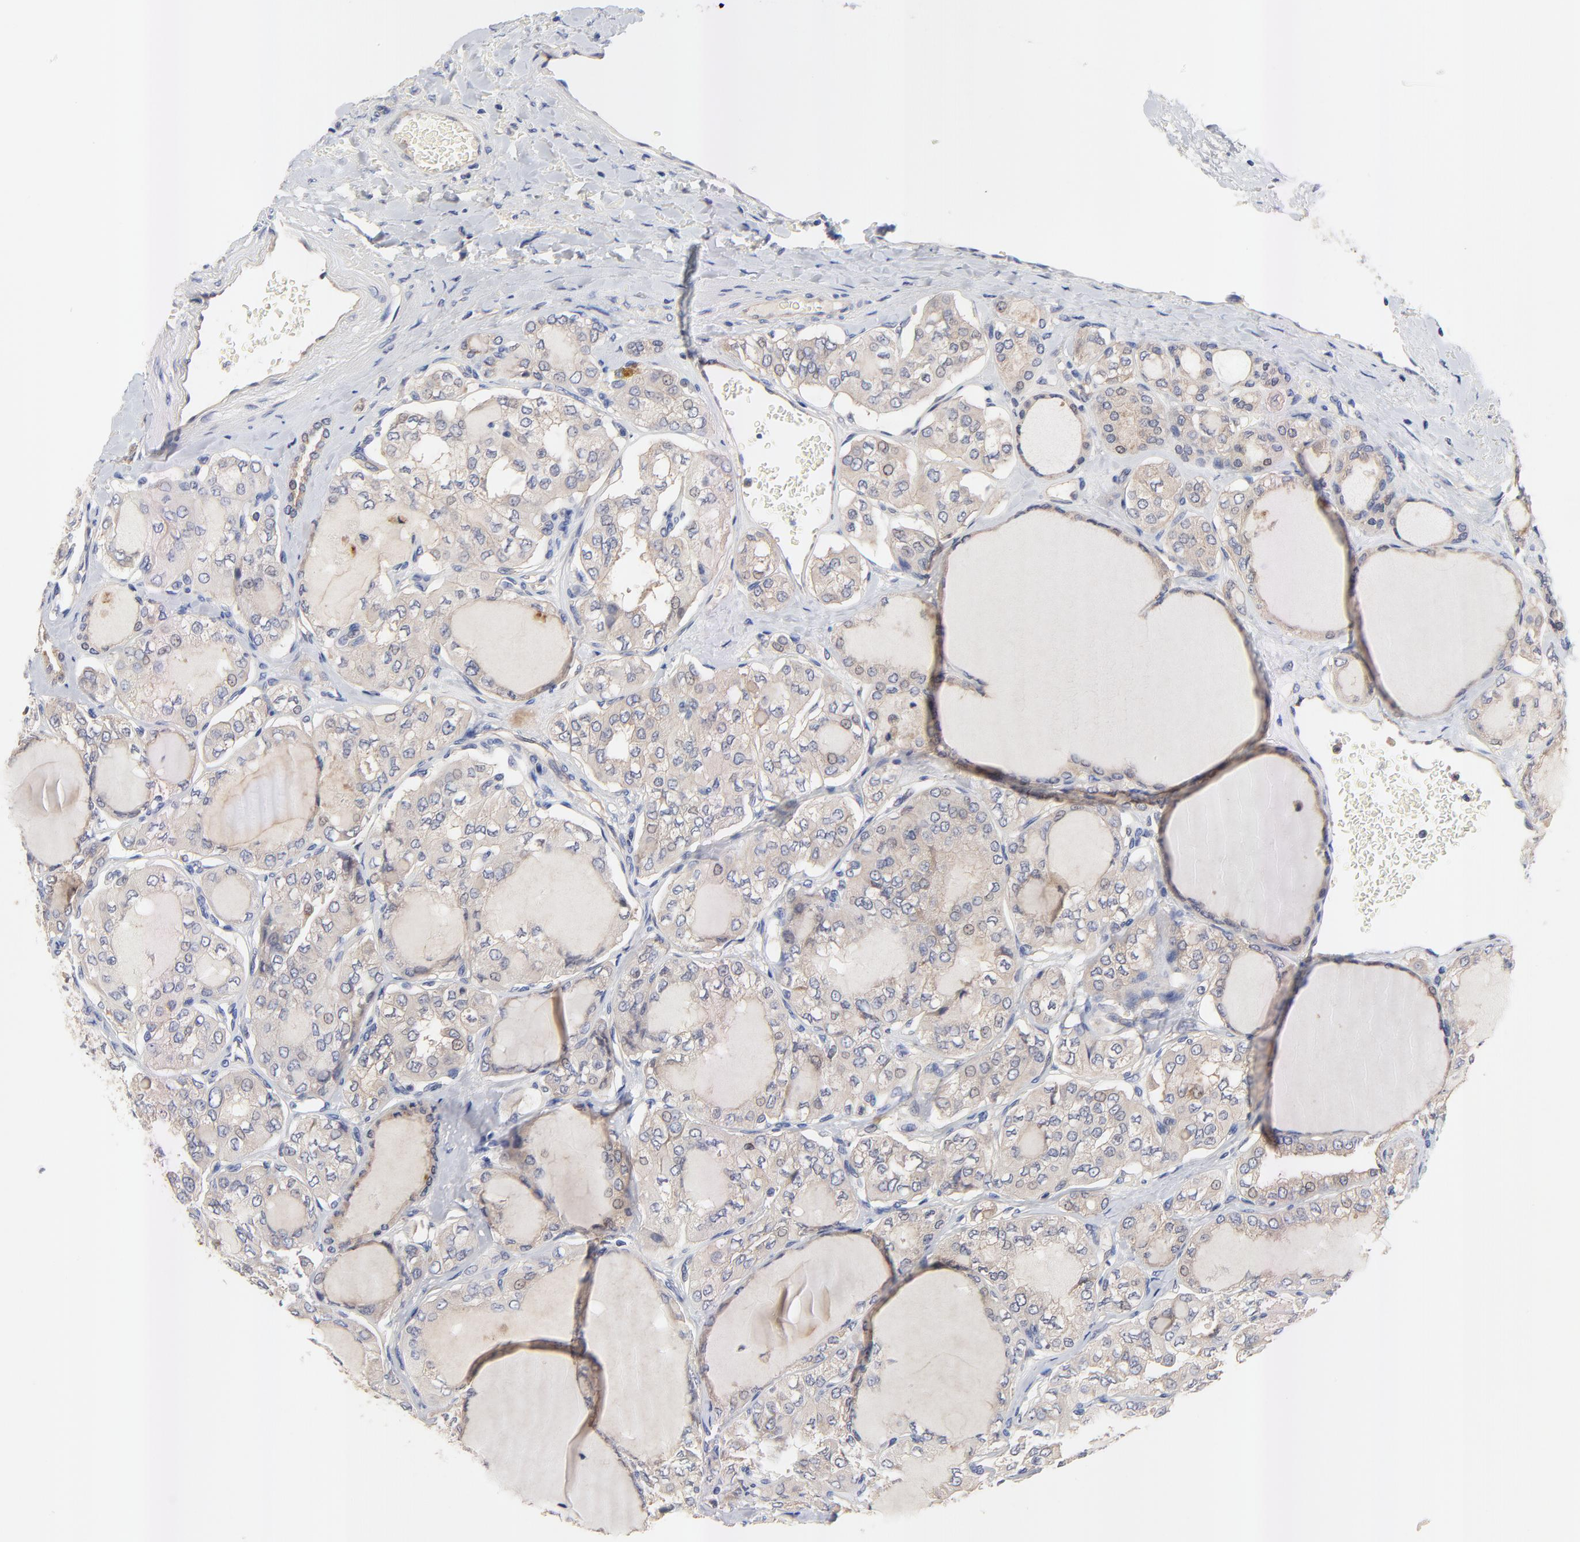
{"staining": {"intensity": "weak", "quantity": "25%-75%", "location": "cytoplasmic/membranous"}, "tissue": "thyroid cancer", "cell_type": "Tumor cells", "image_type": "cancer", "snomed": [{"axis": "morphology", "description": "Papillary adenocarcinoma, NOS"}, {"axis": "topography", "description": "Thyroid gland"}], "caption": "About 25%-75% of tumor cells in human thyroid papillary adenocarcinoma demonstrate weak cytoplasmic/membranous protein staining as visualized by brown immunohistochemical staining.", "gene": "FBXL2", "patient": {"sex": "male", "age": 20}}